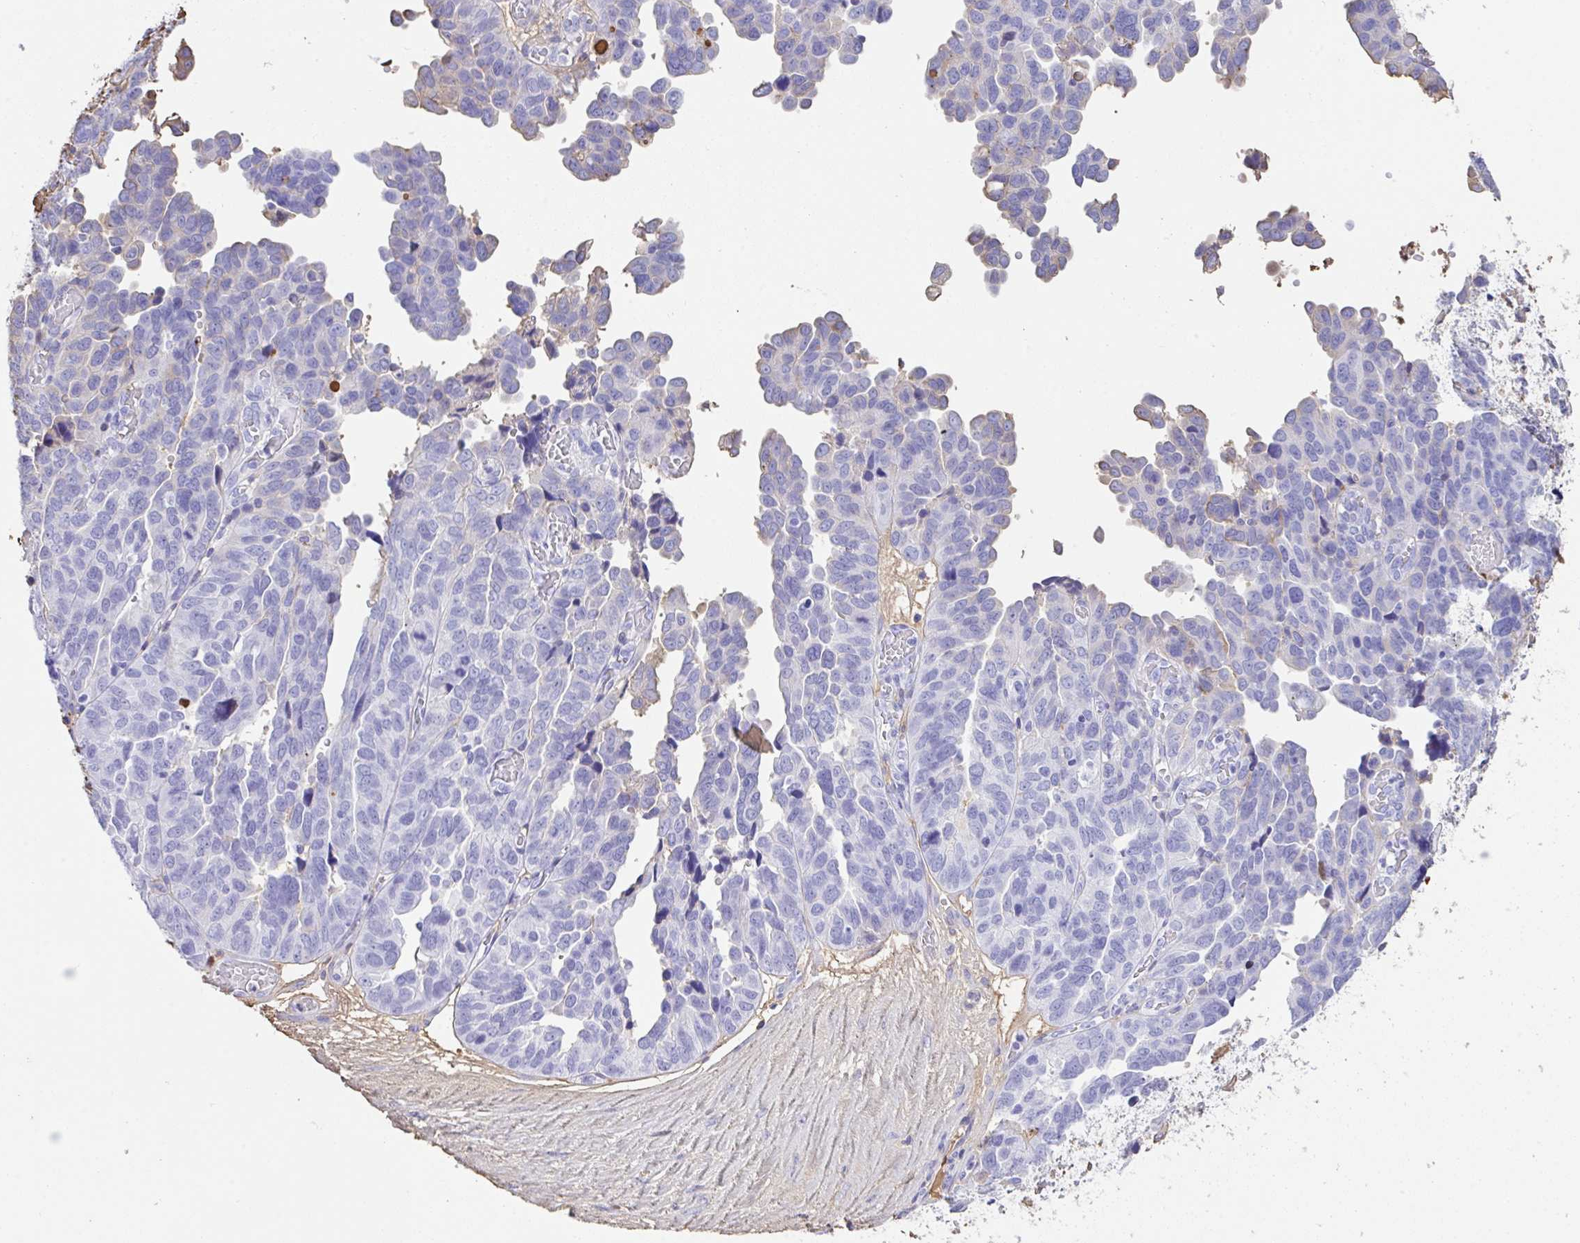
{"staining": {"intensity": "negative", "quantity": "none", "location": "none"}, "tissue": "ovarian cancer", "cell_type": "Tumor cells", "image_type": "cancer", "snomed": [{"axis": "morphology", "description": "Cystadenocarcinoma, serous, NOS"}, {"axis": "topography", "description": "Ovary"}], "caption": "Tumor cells are negative for brown protein staining in ovarian serous cystadenocarcinoma.", "gene": "HOXC12", "patient": {"sex": "female", "age": 64}}